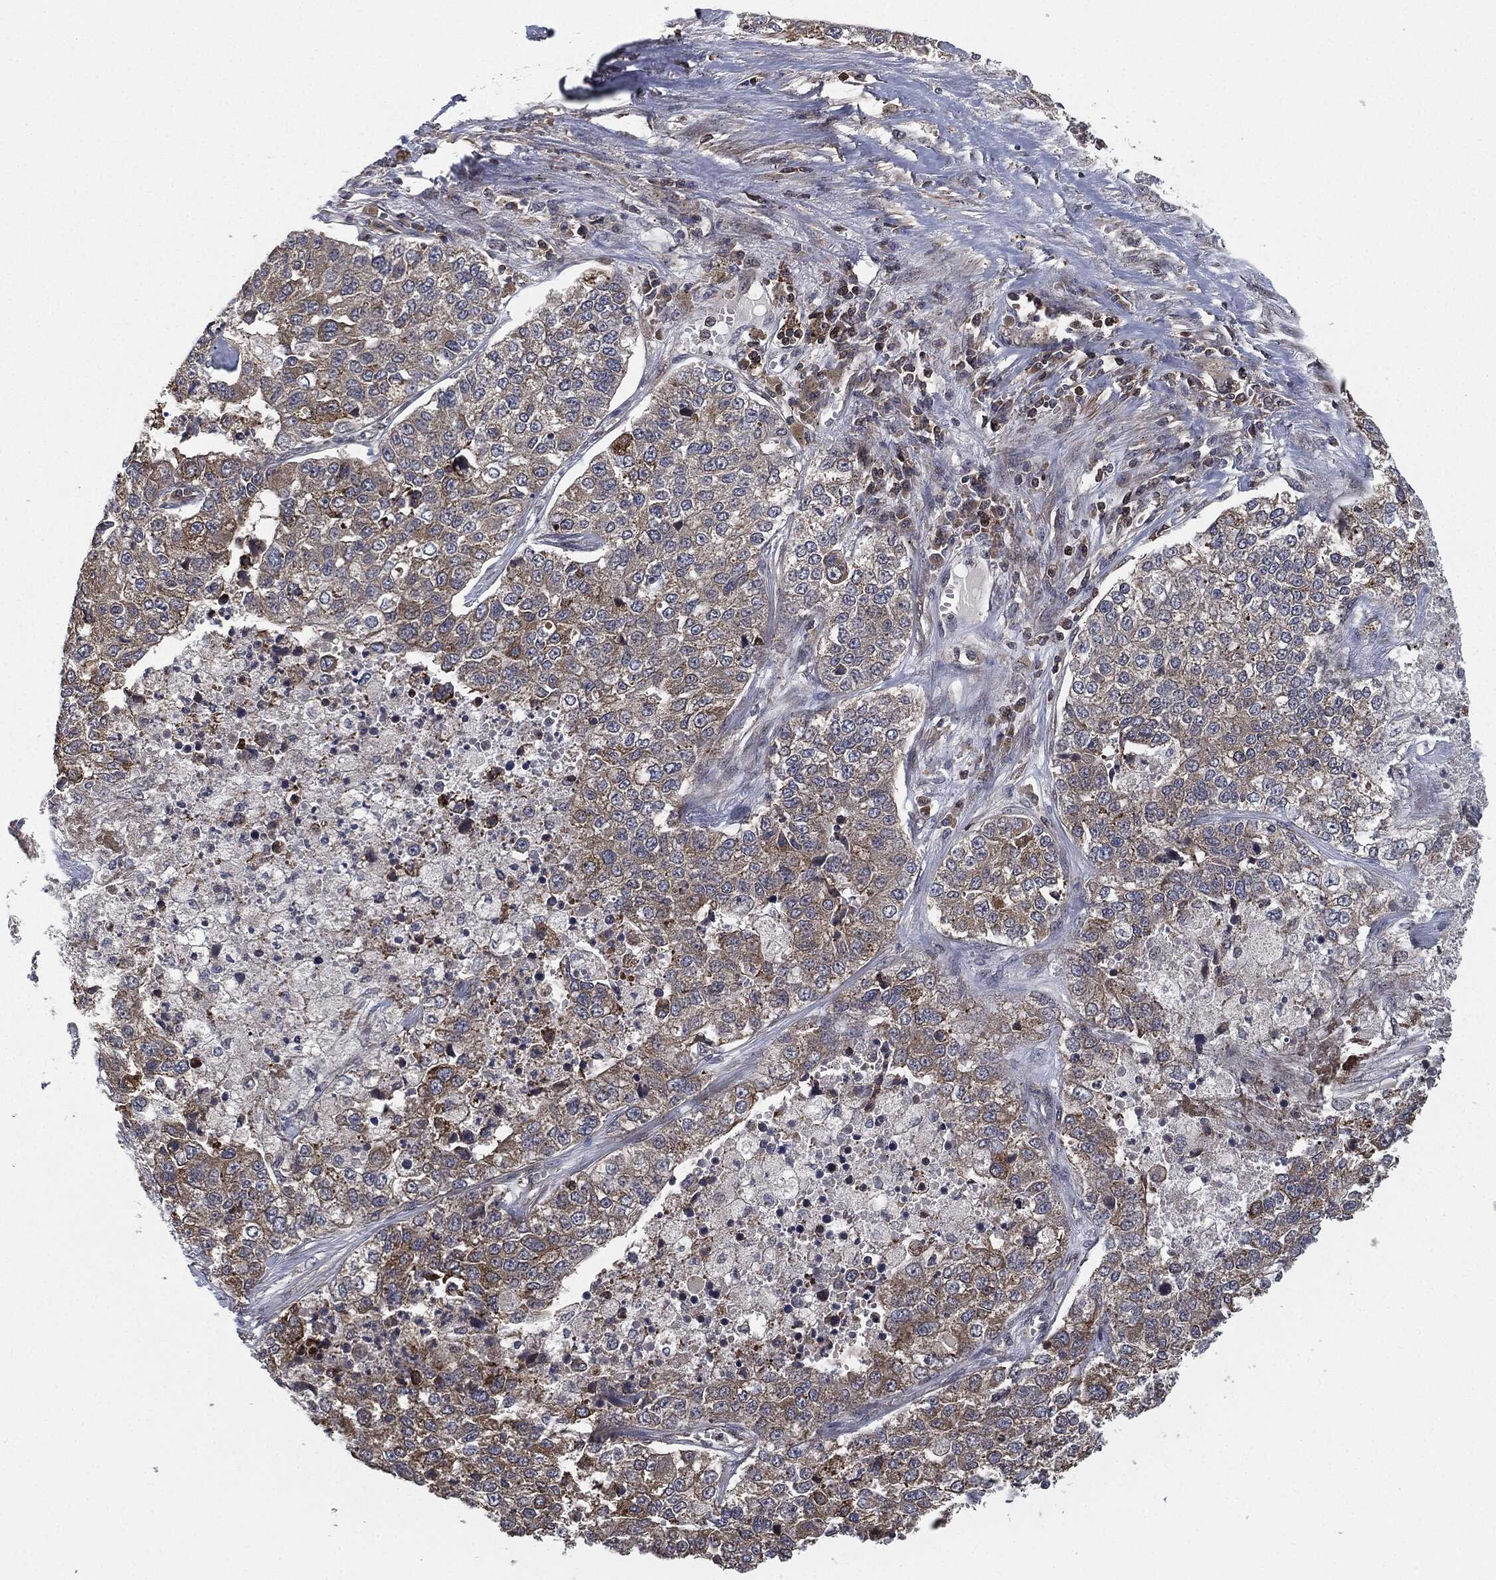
{"staining": {"intensity": "moderate", "quantity": "<25%", "location": "cytoplasmic/membranous"}, "tissue": "lung cancer", "cell_type": "Tumor cells", "image_type": "cancer", "snomed": [{"axis": "morphology", "description": "Adenocarcinoma, NOS"}, {"axis": "topography", "description": "Lung"}], "caption": "Immunohistochemical staining of lung cancer (adenocarcinoma) exhibits low levels of moderate cytoplasmic/membranous positivity in approximately <25% of tumor cells. The staining is performed using DAB brown chromogen to label protein expression. The nuclei are counter-stained blue using hematoxylin.", "gene": "UBR1", "patient": {"sex": "male", "age": 49}}